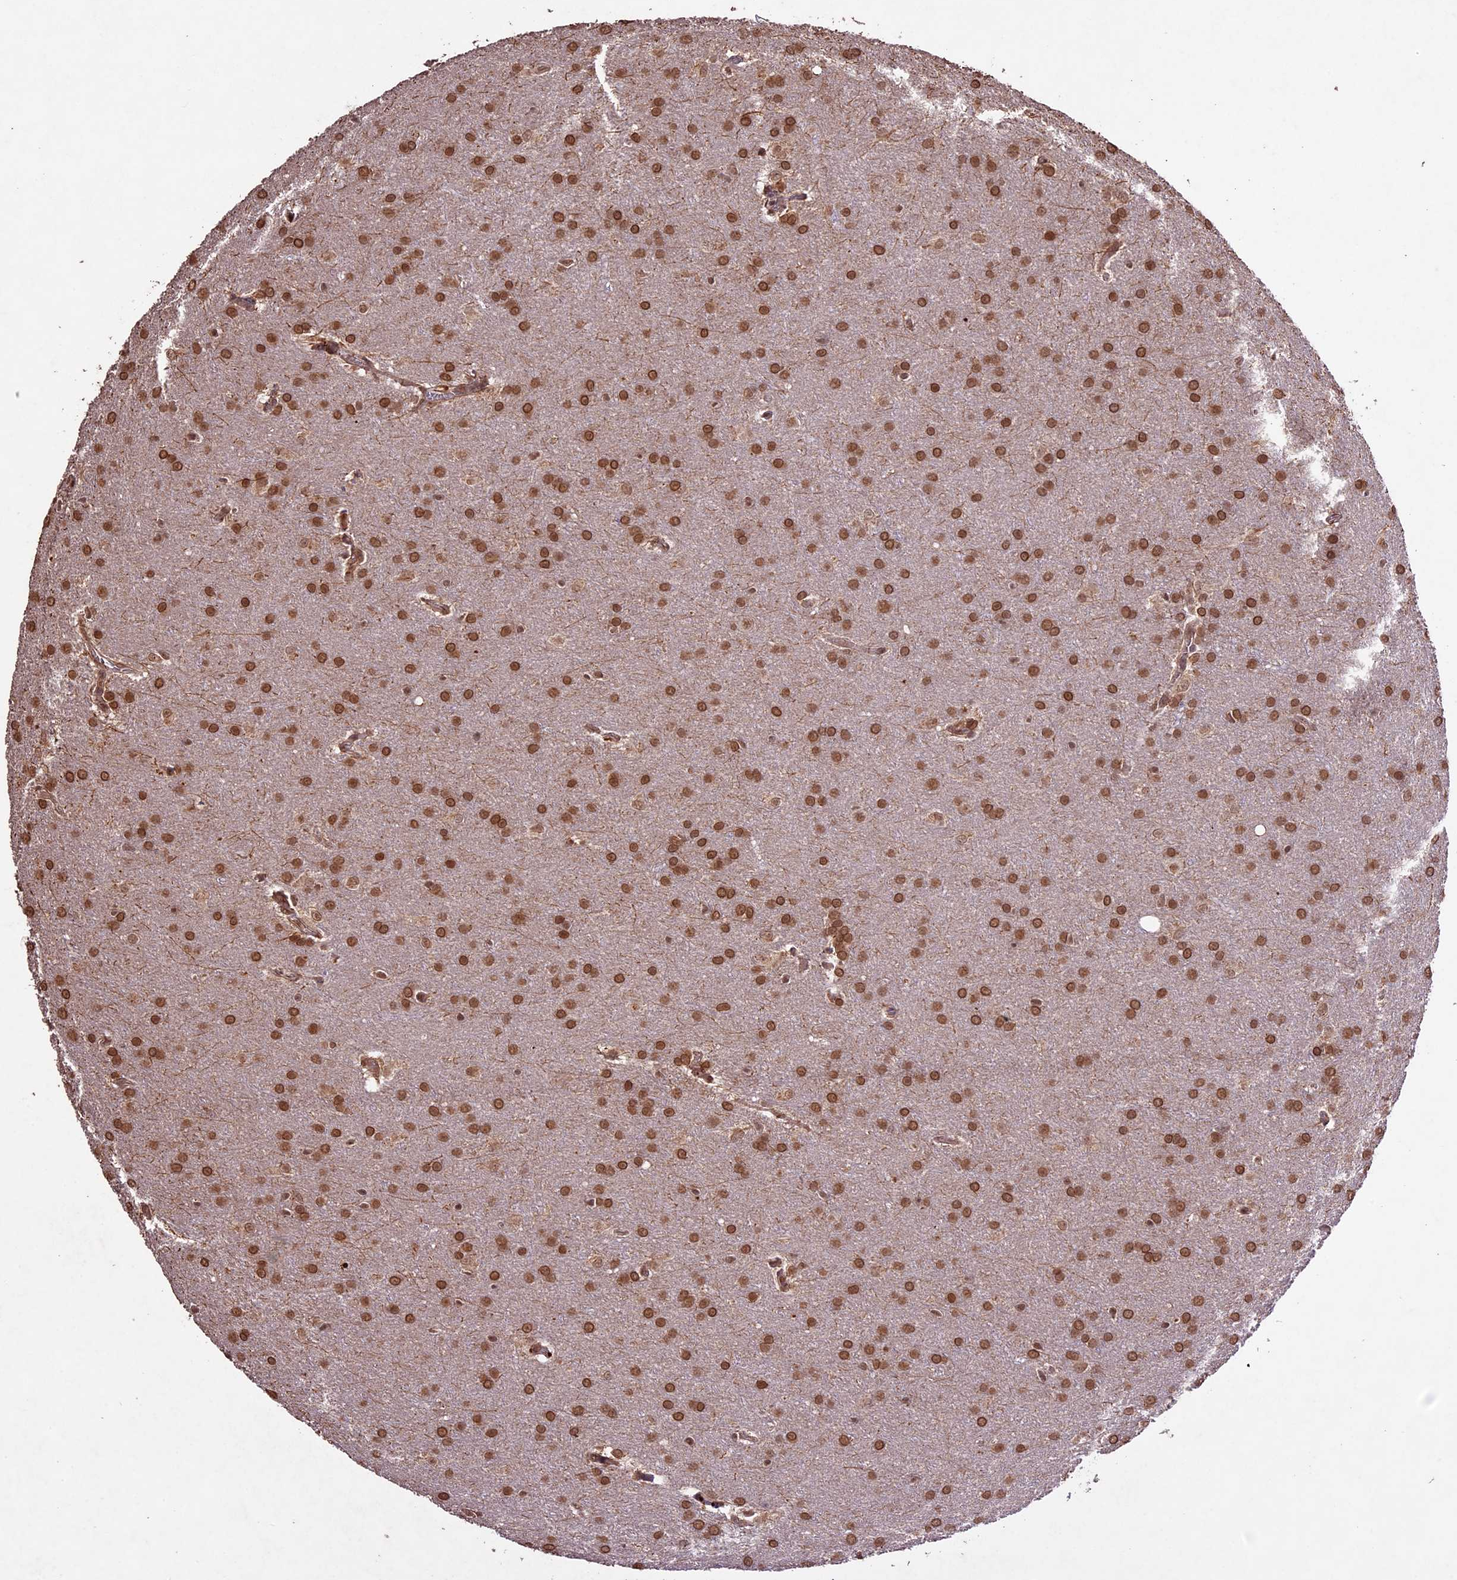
{"staining": {"intensity": "moderate", "quantity": ">75%", "location": "nuclear"}, "tissue": "glioma", "cell_type": "Tumor cells", "image_type": "cancer", "snomed": [{"axis": "morphology", "description": "Glioma, malignant, Low grade"}, {"axis": "topography", "description": "Brain"}], "caption": "Protein expression analysis of glioma displays moderate nuclear expression in about >75% of tumor cells.", "gene": "CDKN2AIP", "patient": {"sex": "female", "age": 32}}